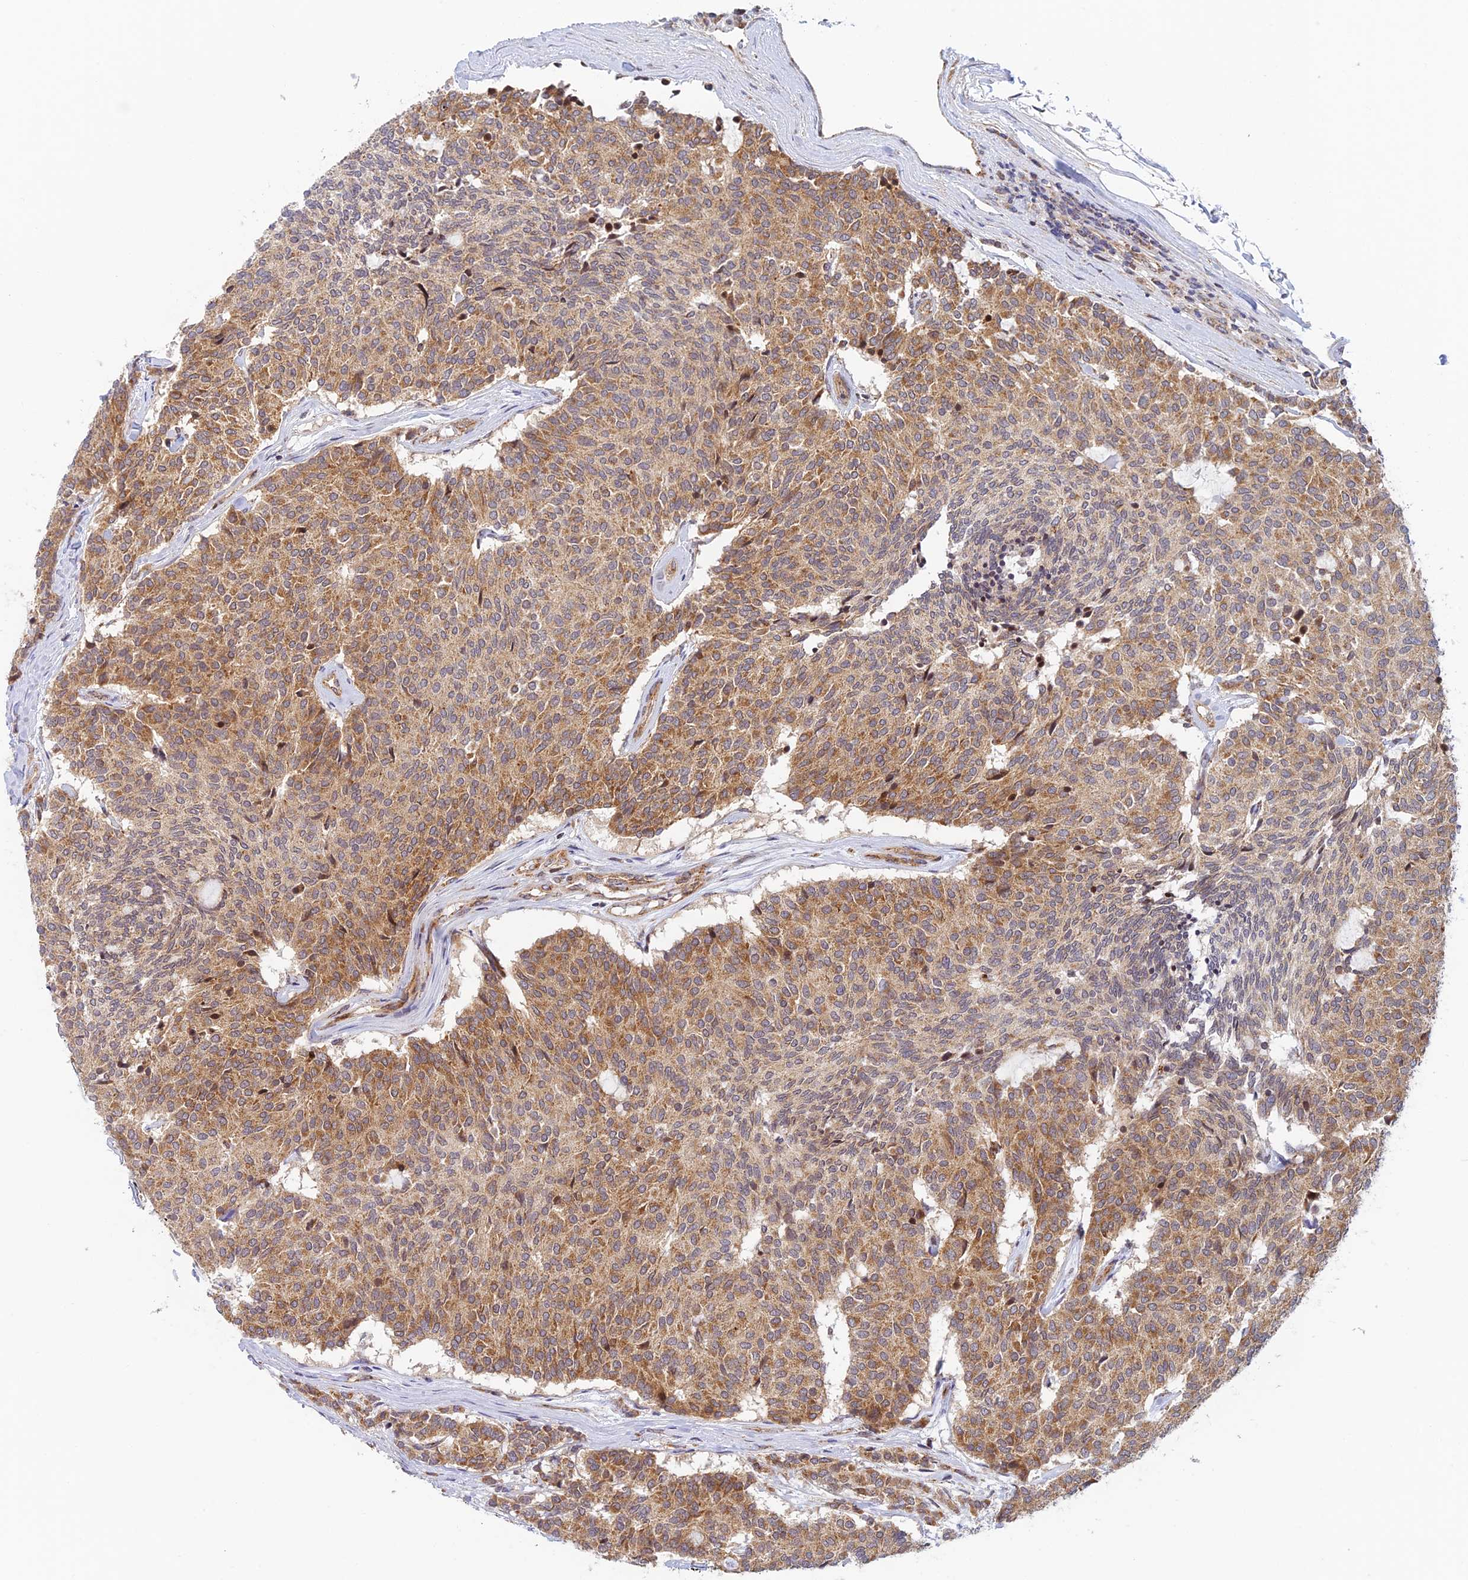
{"staining": {"intensity": "moderate", "quantity": ">75%", "location": "cytoplasmic/membranous"}, "tissue": "carcinoid", "cell_type": "Tumor cells", "image_type": "cancer", "snomed": [{"axis": "morphology", "description": "Carcinoid, malignant, NOS"}, {"axis": "topography", "description": "Pancreas"}], "caption": "Carcinoid stained with a brown dye displays moderate cytoplasmic/membranous positive positivity in approximately >75% of tumor cells.", "gene": "HOOK2", "patient": {"sex": "female", "age": 54}}